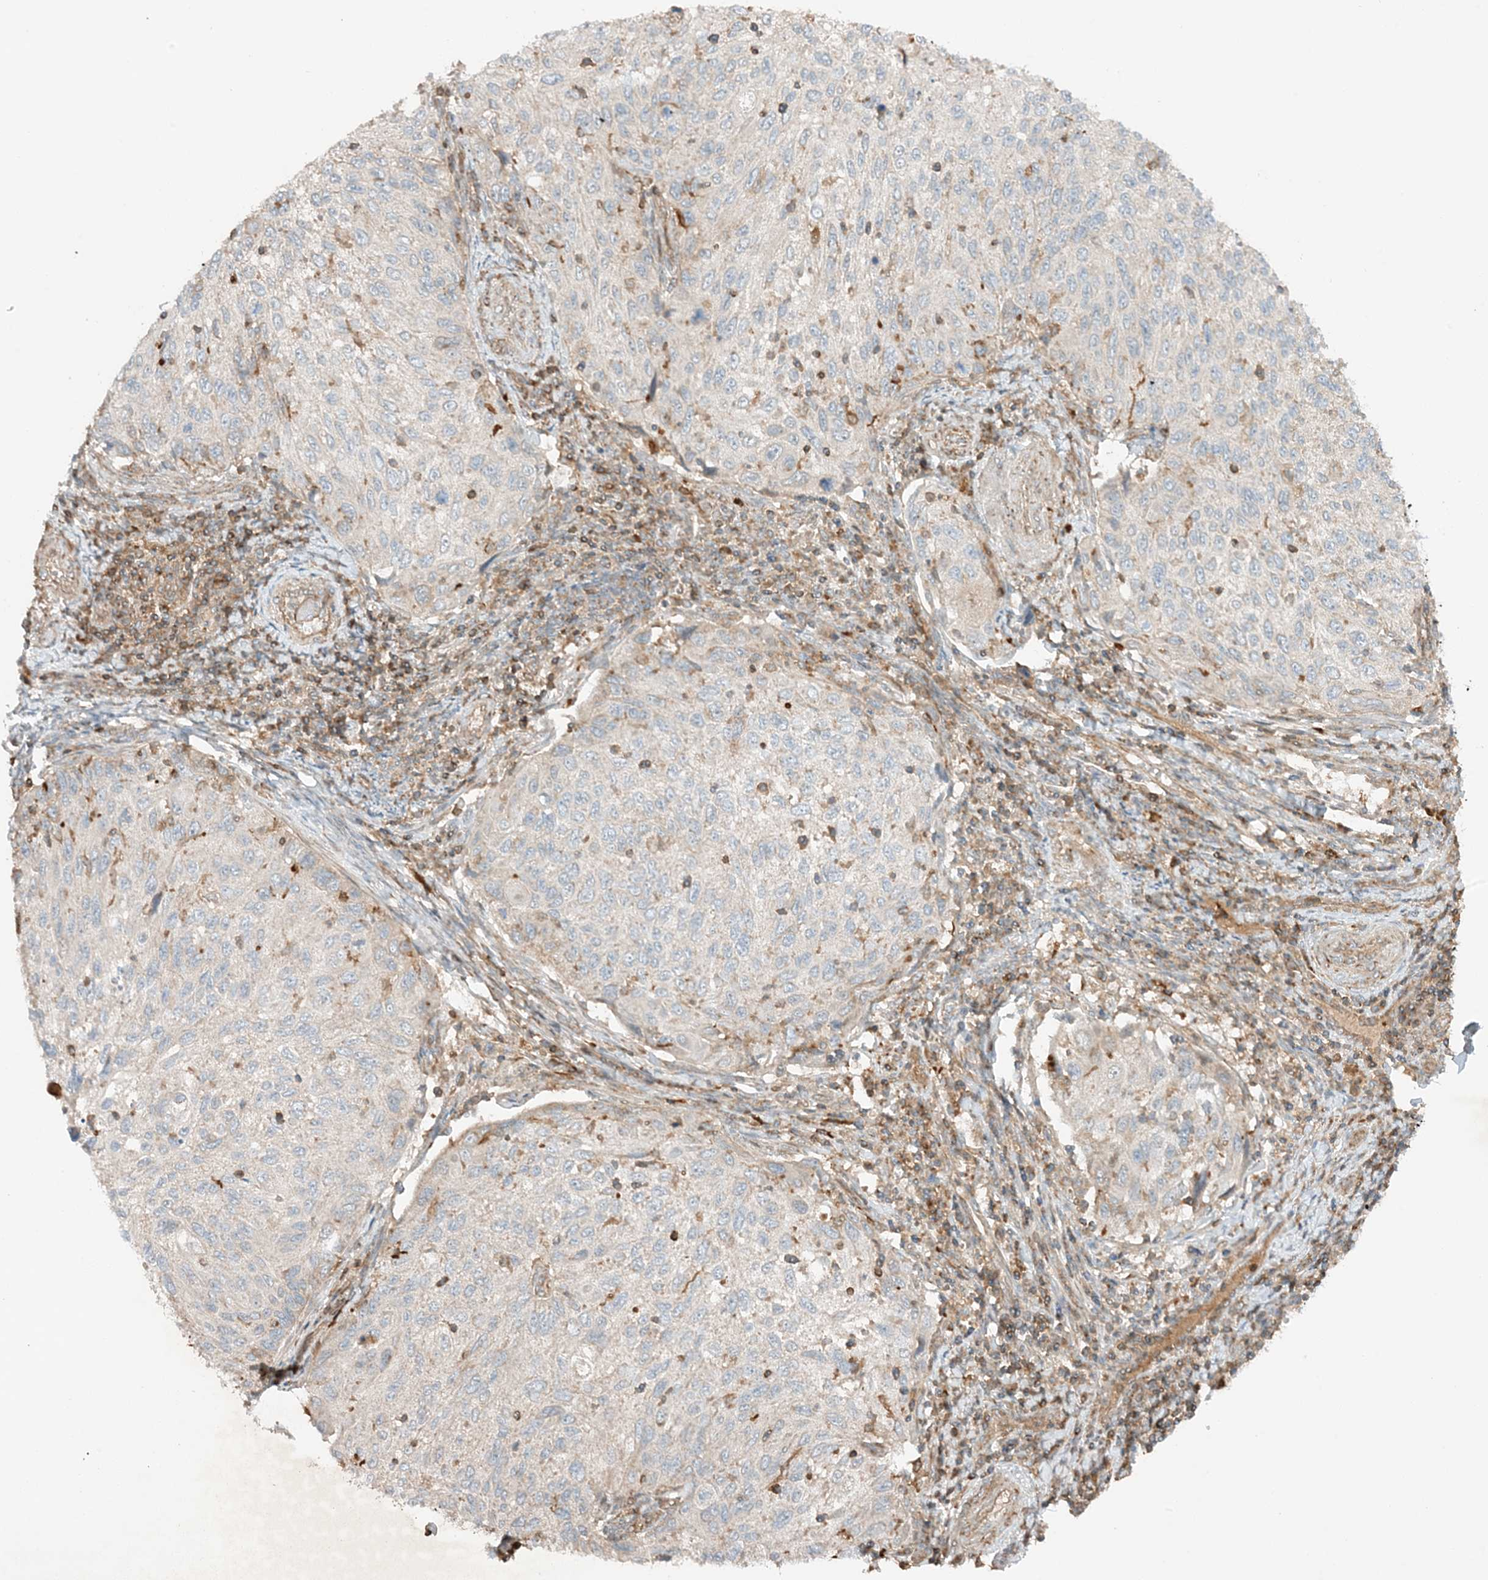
{"staining": {"intensity": "negative", "quantity": "none", "location": "none"}, "tissue": "cervical cancer", "cell_type": "Tumor cells", "image_type": "cancer", "snomed": [{"axis": "morphology", "description": "Squamous cell carcinoma, NOS"}, {"axis": "topography", "description": "Cervix"}], "caption": "Immunohistochemistry of human squamous cell carcinoma (cervical) demonstrates no positivity in tumor cells. (Stains: DAB IHC with hematoxylin counter stain, Microscopy: brightfield microscopy at high magnification).", "gene": "SLC25A12", "patient": {"sex": "female", "age": 70}}